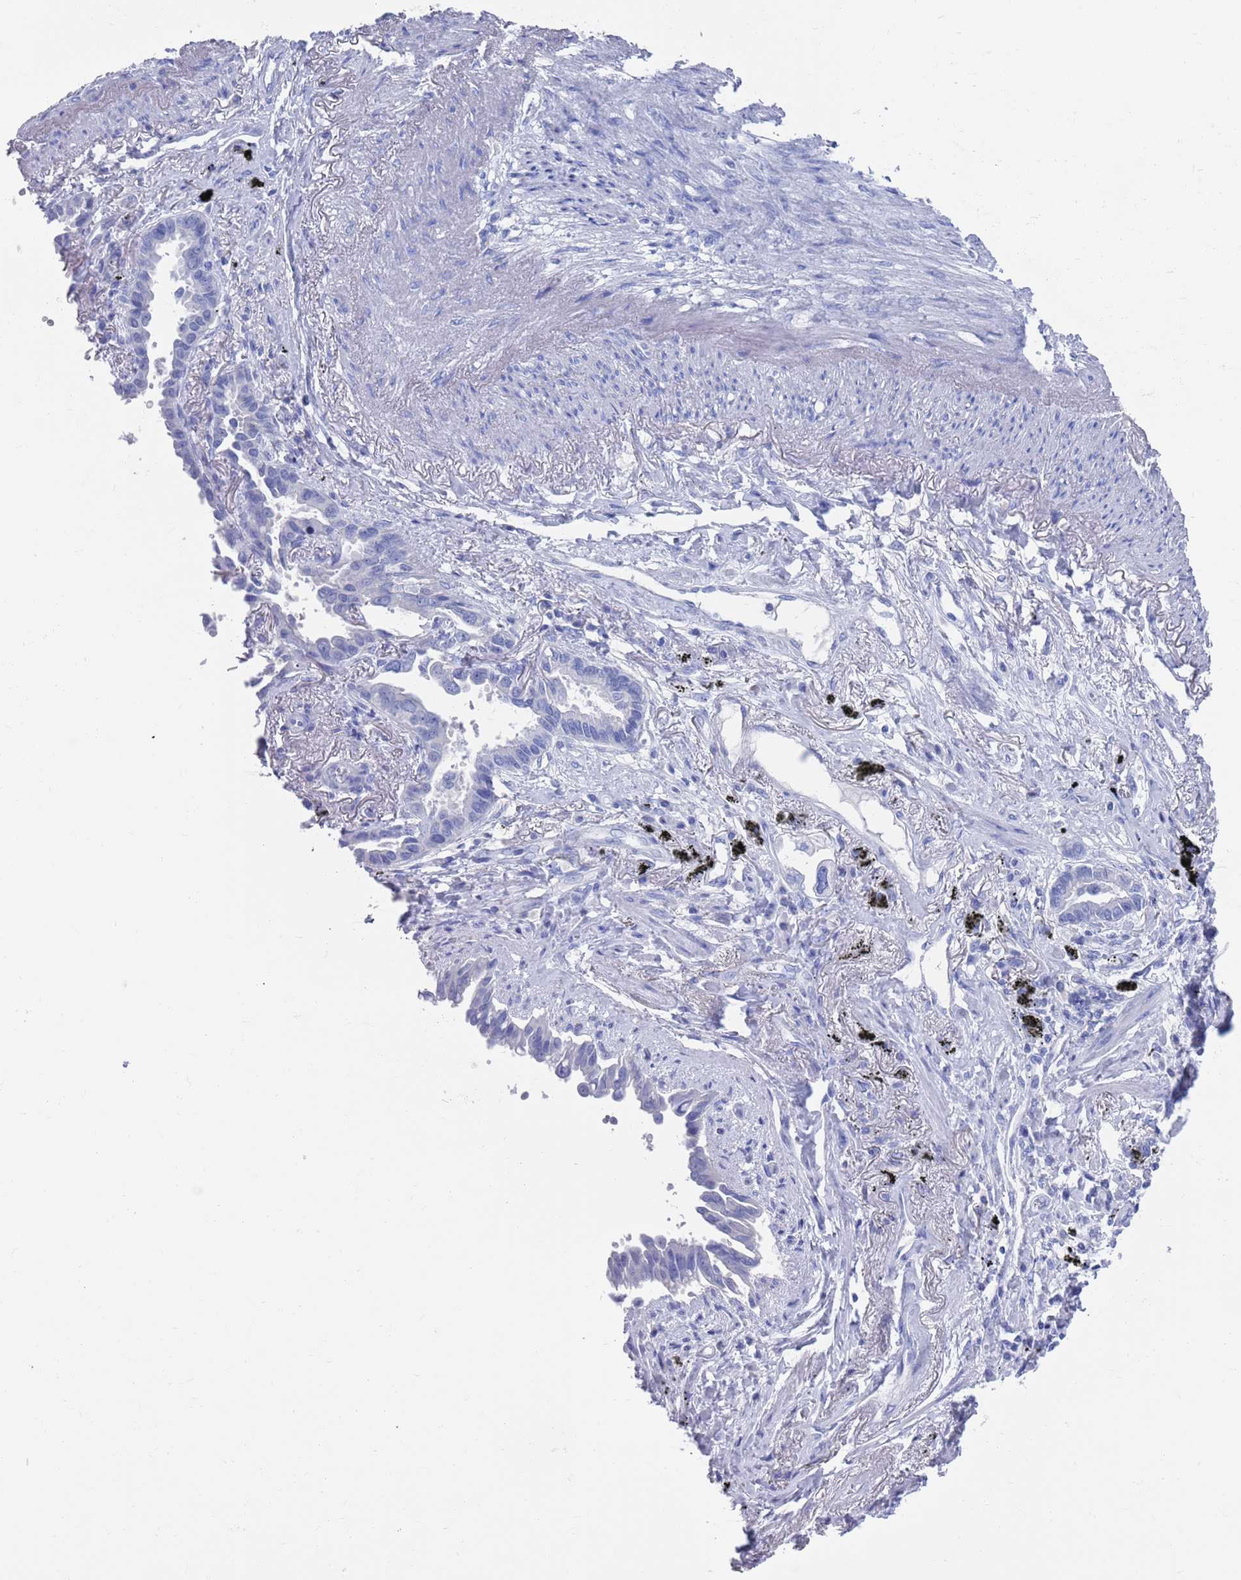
{"staining": {"intensity": "negative", "quantity": "none", "location": "none"}, "tissue": "lung cancer", "cell_type": "Tumor cells", "image_type": "cancer", "snomed": [{"axis": "morphology", "description": "Adenocarcinoma, NOS"}, {"axis": "topography", "description": "Lung"}], "caption": "High power microscopy histopathology image of an IHC histopathology image of lung cancer (adenocarcinoma), revealing no significant staining in tumor cells.", "gene": "MTMR2", "patient": {"sex": "male", "age": 67}}